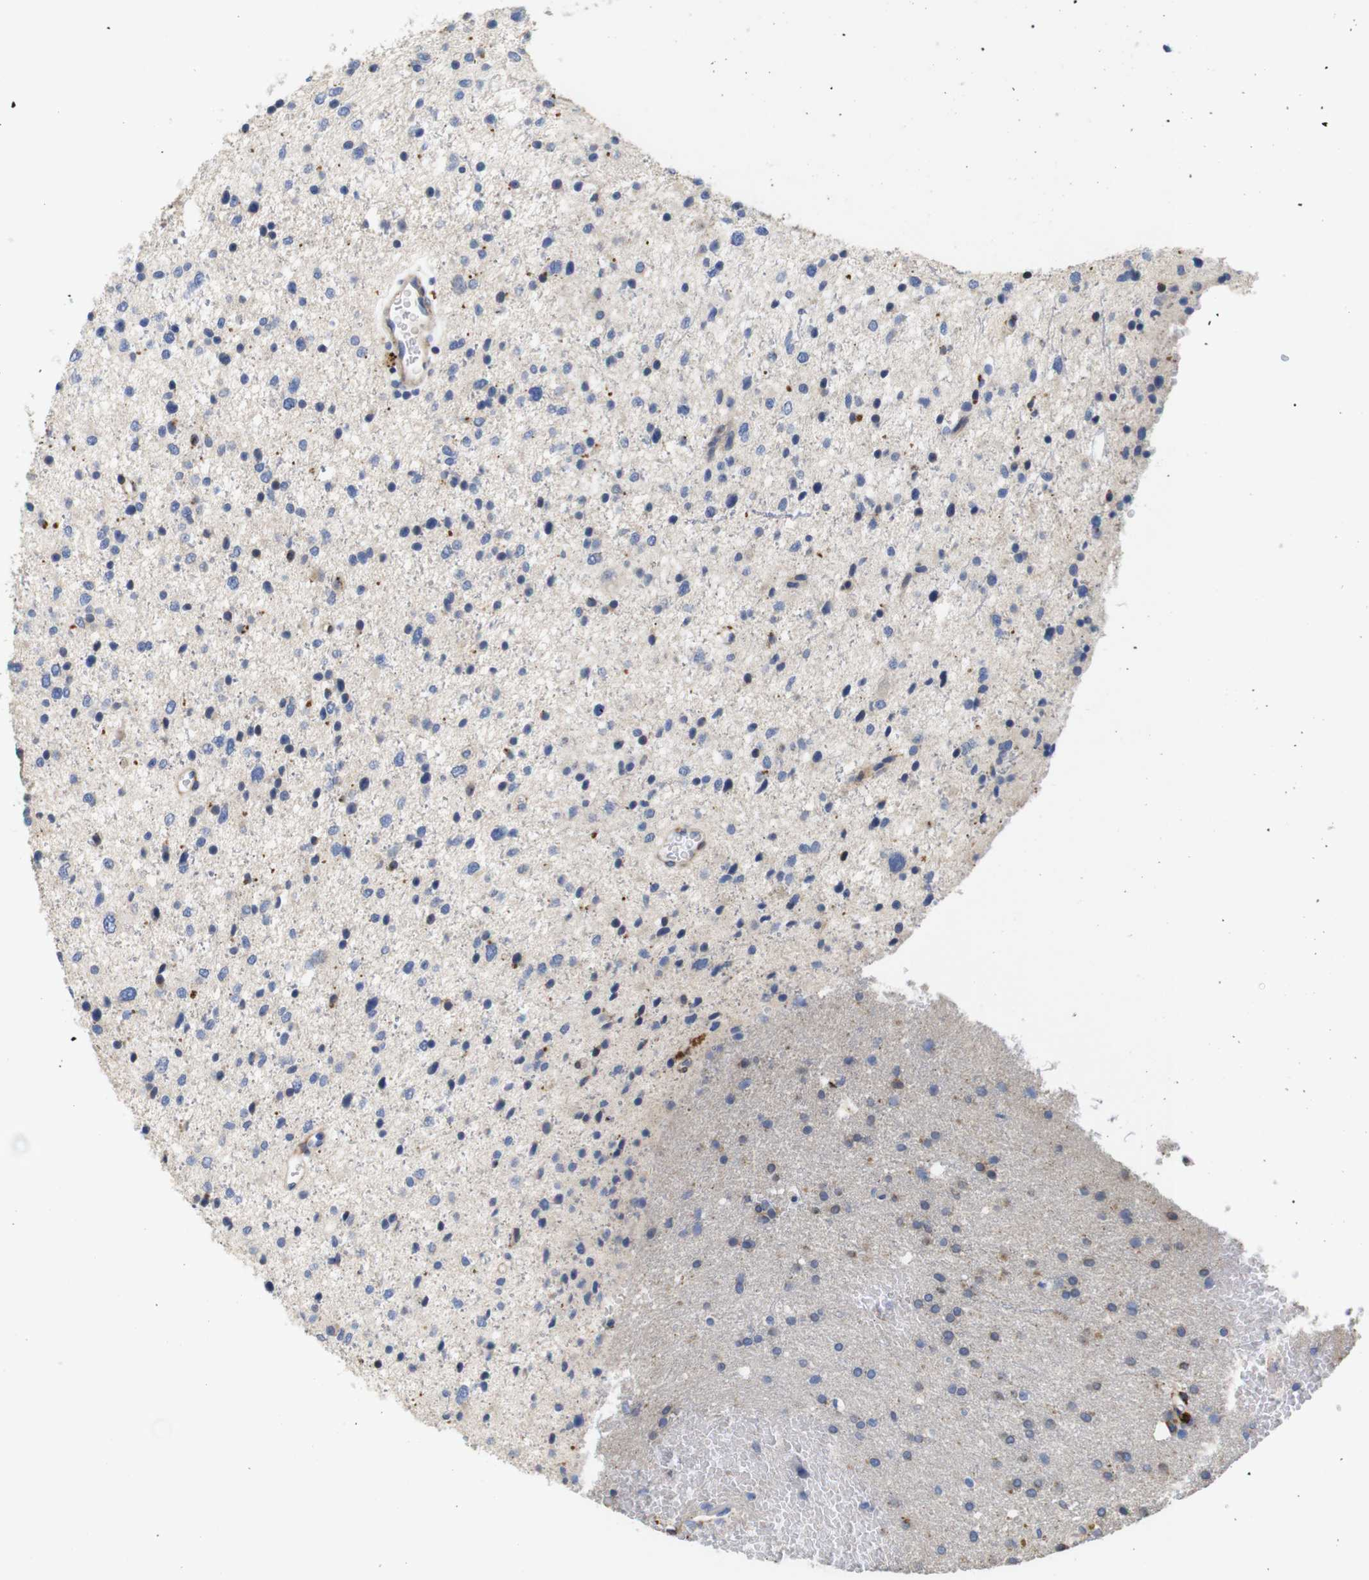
{"staining": {"intensity": "negative", "quantity": "none", "location": "none"}, "tissue": "glioma", "cell_type": "Tumor cells", "image_type": "cancer", "snomed": [{"axis": "morphology", "description": "Glioma, malignant, Low grade"}, {"axis": "topography", "description": "Brain"}], "caption": "Tumor cells show no significant positivity in low-grade glioma (malignant).", "gene": "SPRY3", "patient": {"sex": "female", "age": 37}}